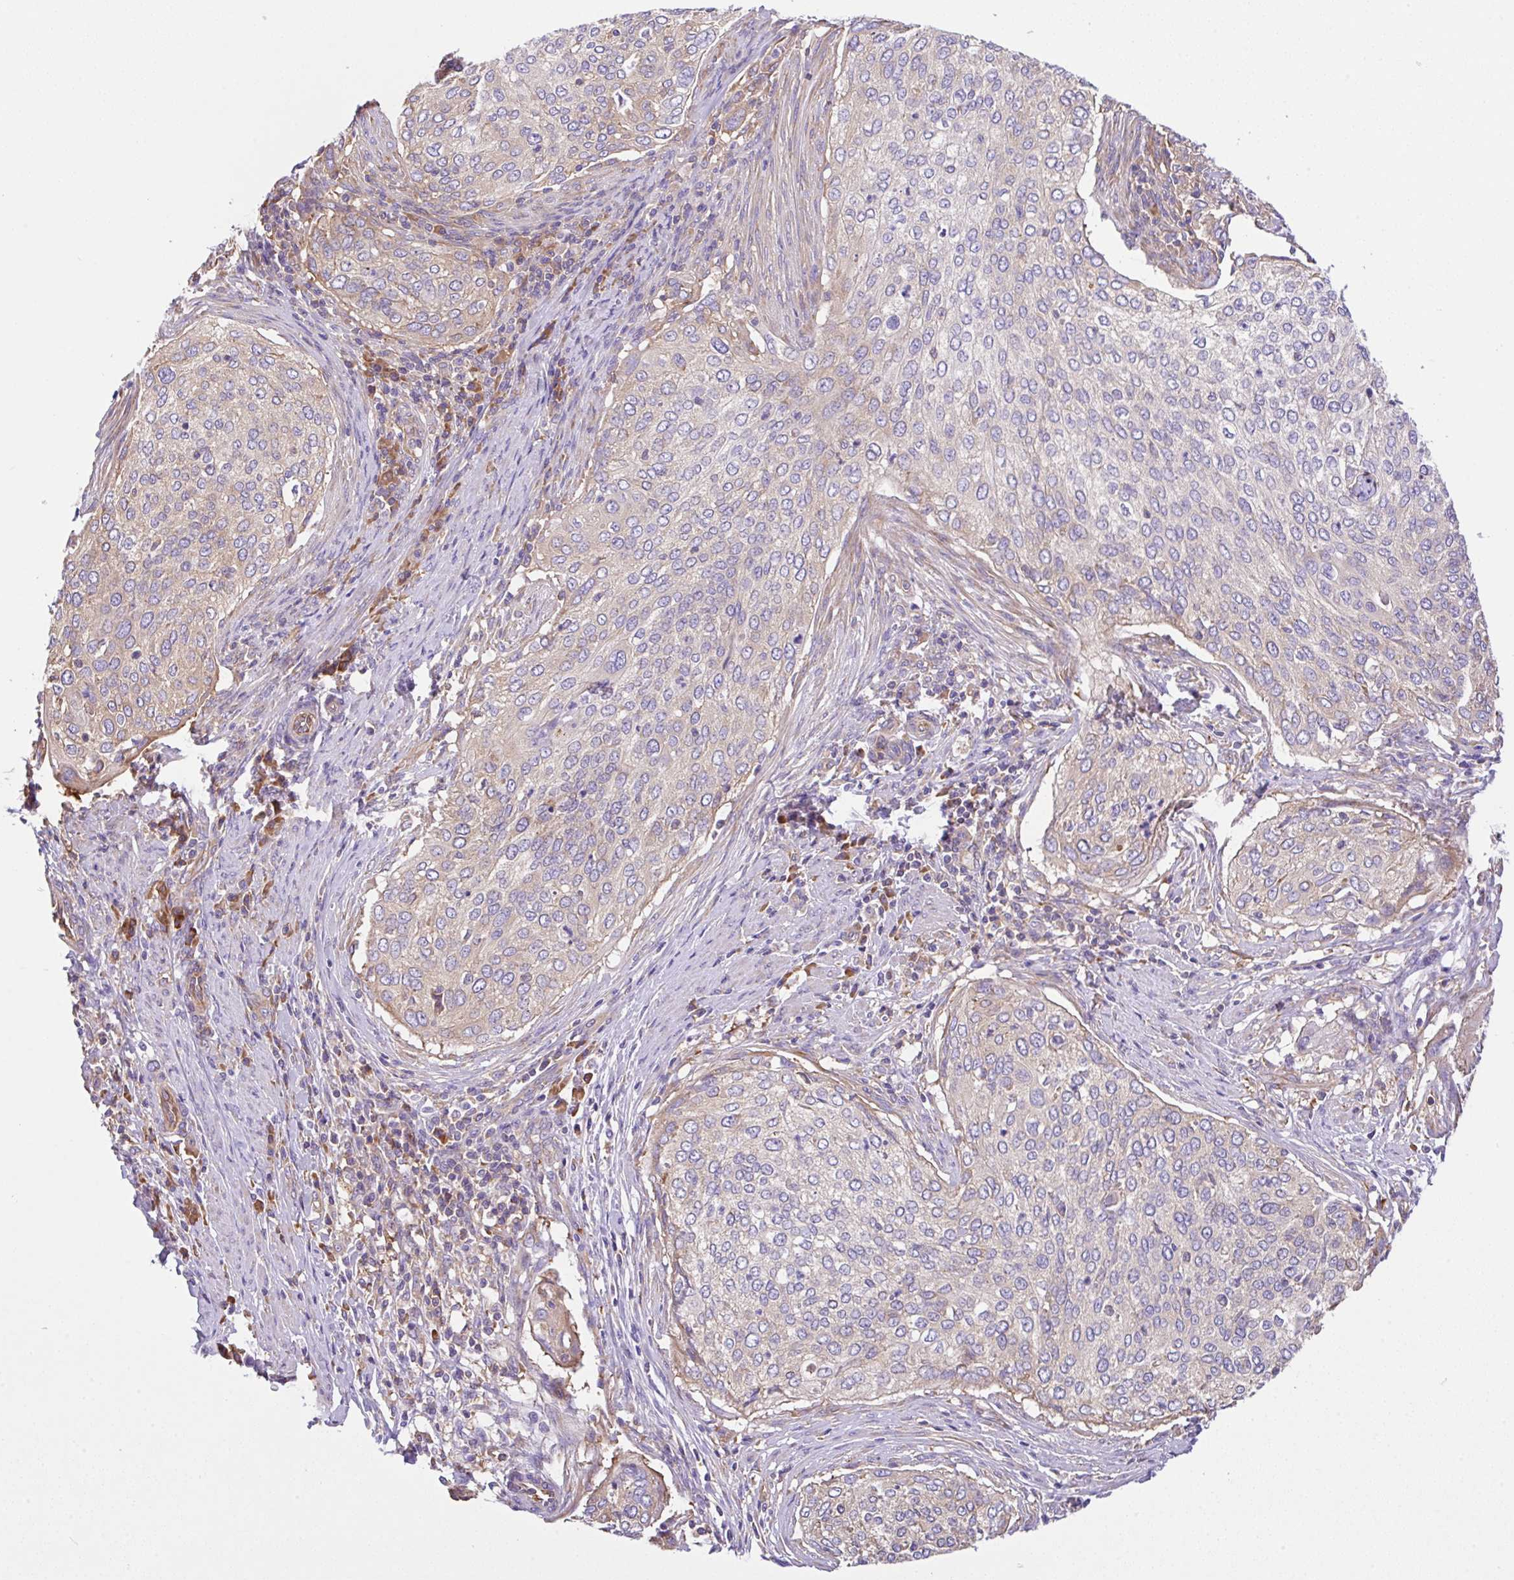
{"staining": {"intensity": "weak", "quantity": "<25%", "location": "cytoplasmic/membranous"}, "tissue": "cervical cancer", "cell_type": "Tumor cells", "image_type": "cancer", "snomed": [{"axis": "morphology", "description": "Squamous cell carcinoma, NOS"}, {"axis": "topography", "description": "Cervix"}], "caption": "The histopathology image shows no staining of tumor cells in cervical cancer. (Stains: DAB (3,3'-diaminobenzidine) IHC with hematoxylin counter stain, Microscopy: brightfield microscopy at high magnification).", "gene": "GFPT2", "patient": {"sex": "female", "age": 38}}